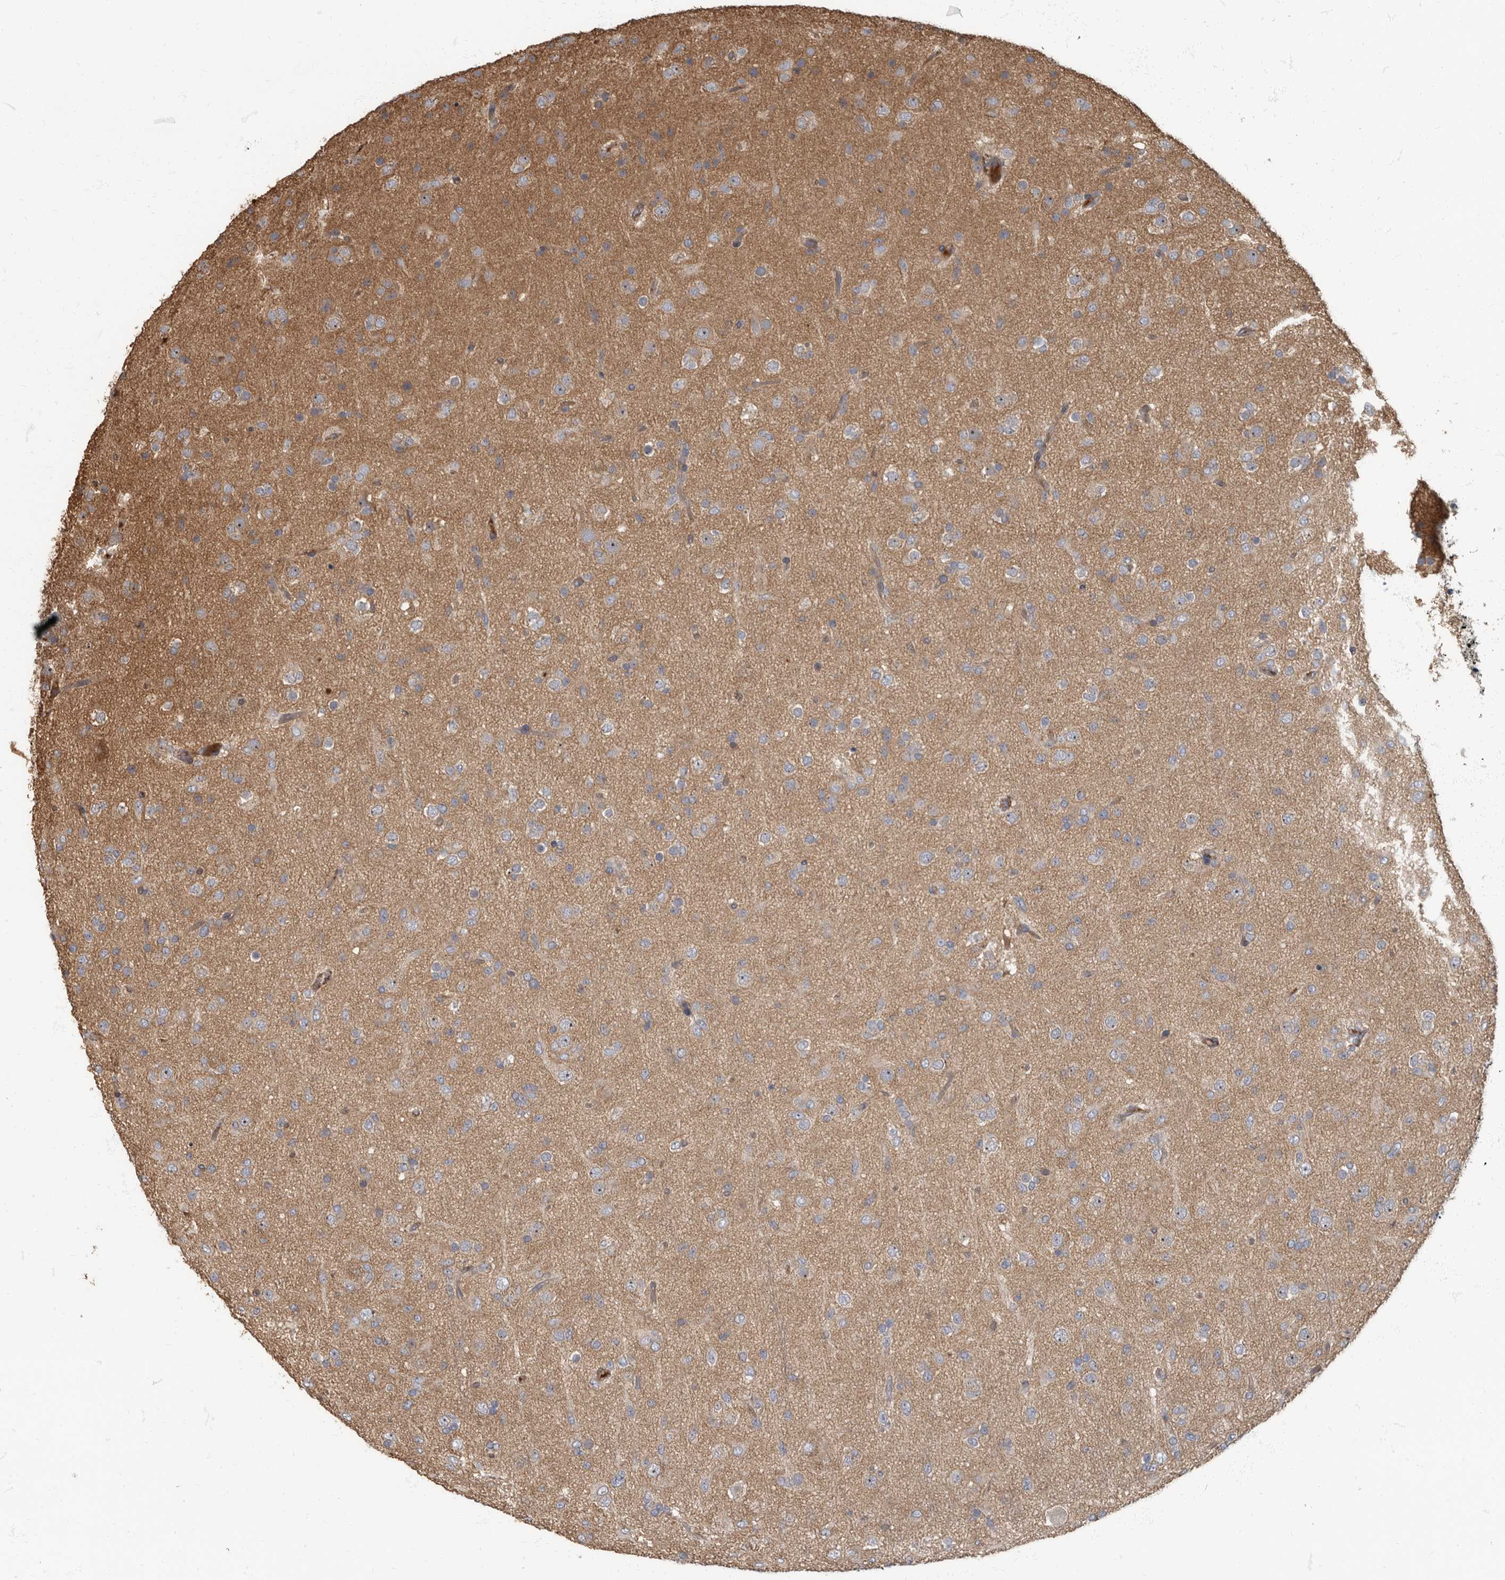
{"staining": {"intensity": "weak", "quantity": "25%-75%", "location": "cytoplasmic/membranous"}, "tissue": "glioma", "cell_type": "Tumor cells", "image_type": "cancer", "snomed": [{"axis": "morphology", "description": "Glioma, malignant, Low grade"}, {"axis": "topography", "description": "Brain"}], "caption": "Human malignant low-grade glioma stained with a protein marker demonstrates weak staining in tumor cells.", "gene": "DAAM1", "patient": {"sex": "male", "age": 65}}